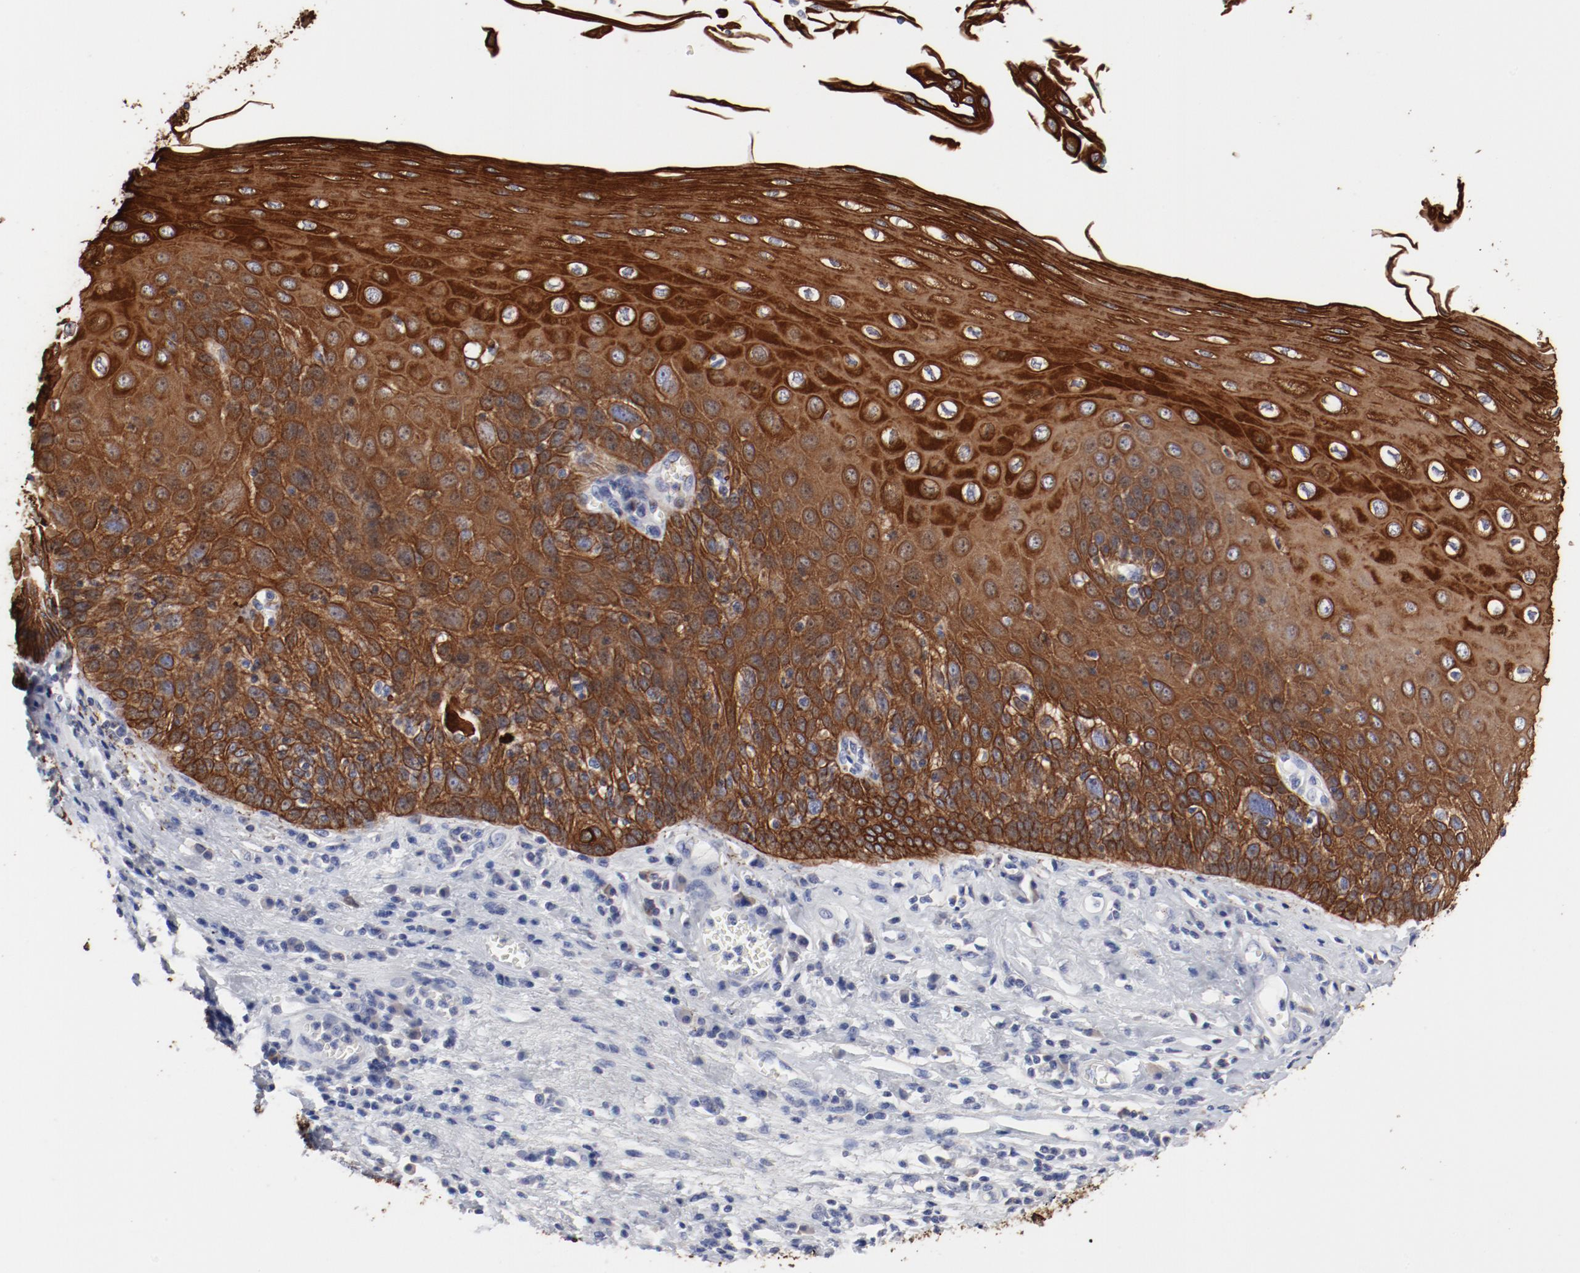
{"staining": {"intensity": "strong", "quantity": ">75%", "location": "cytoplasmic/membranous"}, "tissue": "esophagus", "cell_type": "Squamous epithelial cells", "image_type": "normal", "snomed": [{"axis": "morphology", "description": "Normal tissue, NOS"}, {"axis": "morphology", "description": "Squamous cell carcinoma, NOS"}, {"axis": "topography", "description": "Esophagus"}], "caption": "About >75% of squamous epithelial cells in benign esophagus demonstrate strong cytoplasmic/membranous protein positivity as visualized by brown immunohistochemical staining.", "gene": "TSPAN6", "patient": {"sex": "male", "age": 65}}